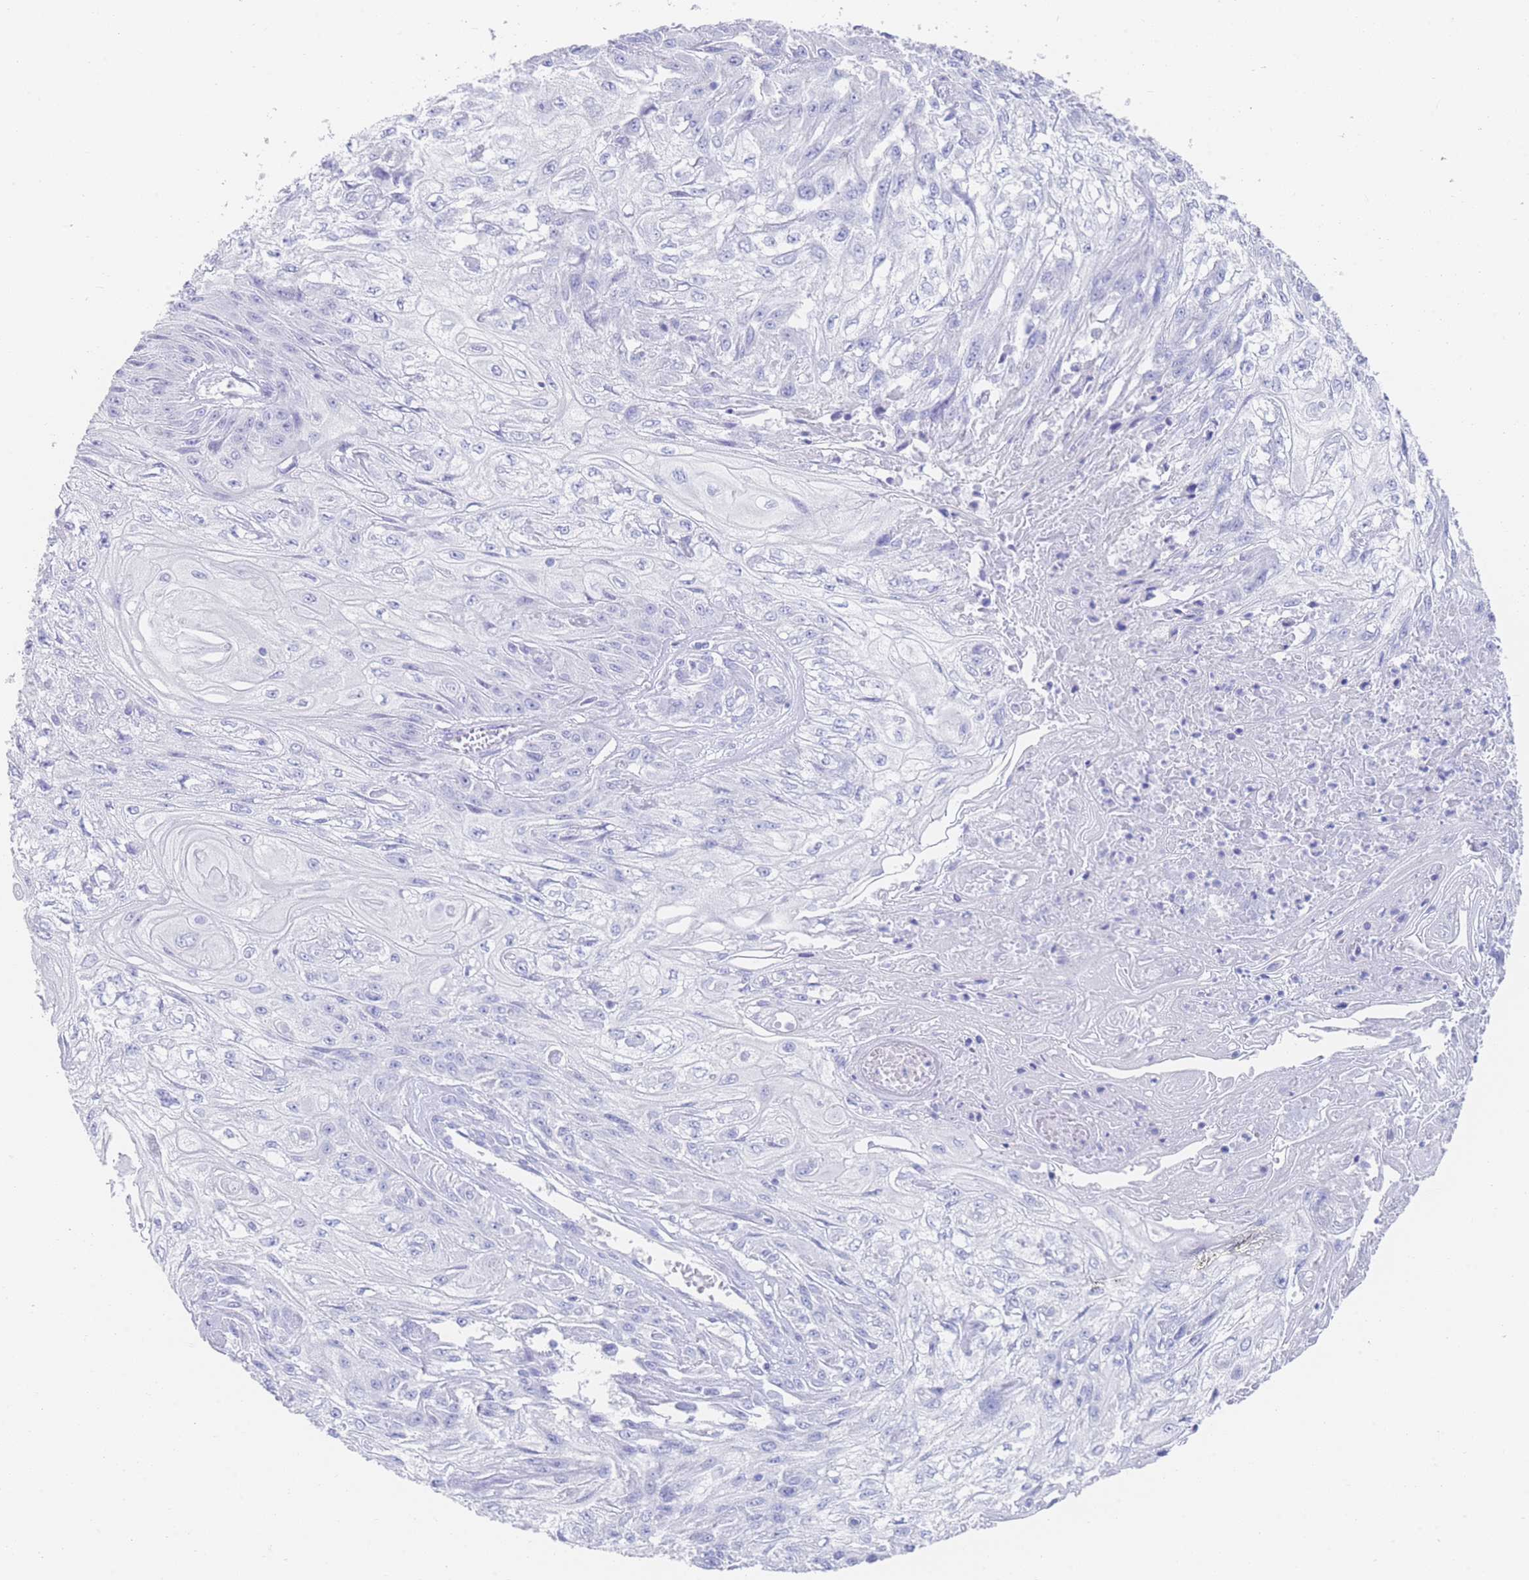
{"staining": {"intensity": "negative", "quantity": "none", "location": "none"}, "tissue": "skin cancer", "cell_type": "Tumor cells", "image_type": "cancer", "snomed": [{"axis": "morphology", "description": "Squamous cell carcinoma, NOS"}, {"axis": "morphology", "description": "Squamous cell carcinoma, metastatic, NOS"}, {"axis": "topography", "description": "Skin"}, {"axis": "topography", "description": "Lymph node"}], "caption": "Human skin squamous cell carcinoma stained for a protein using IHC reveals no staining in tumor cells.", "gene": "LRRC37A", "patient": {"sex": "male", "age": 75}}